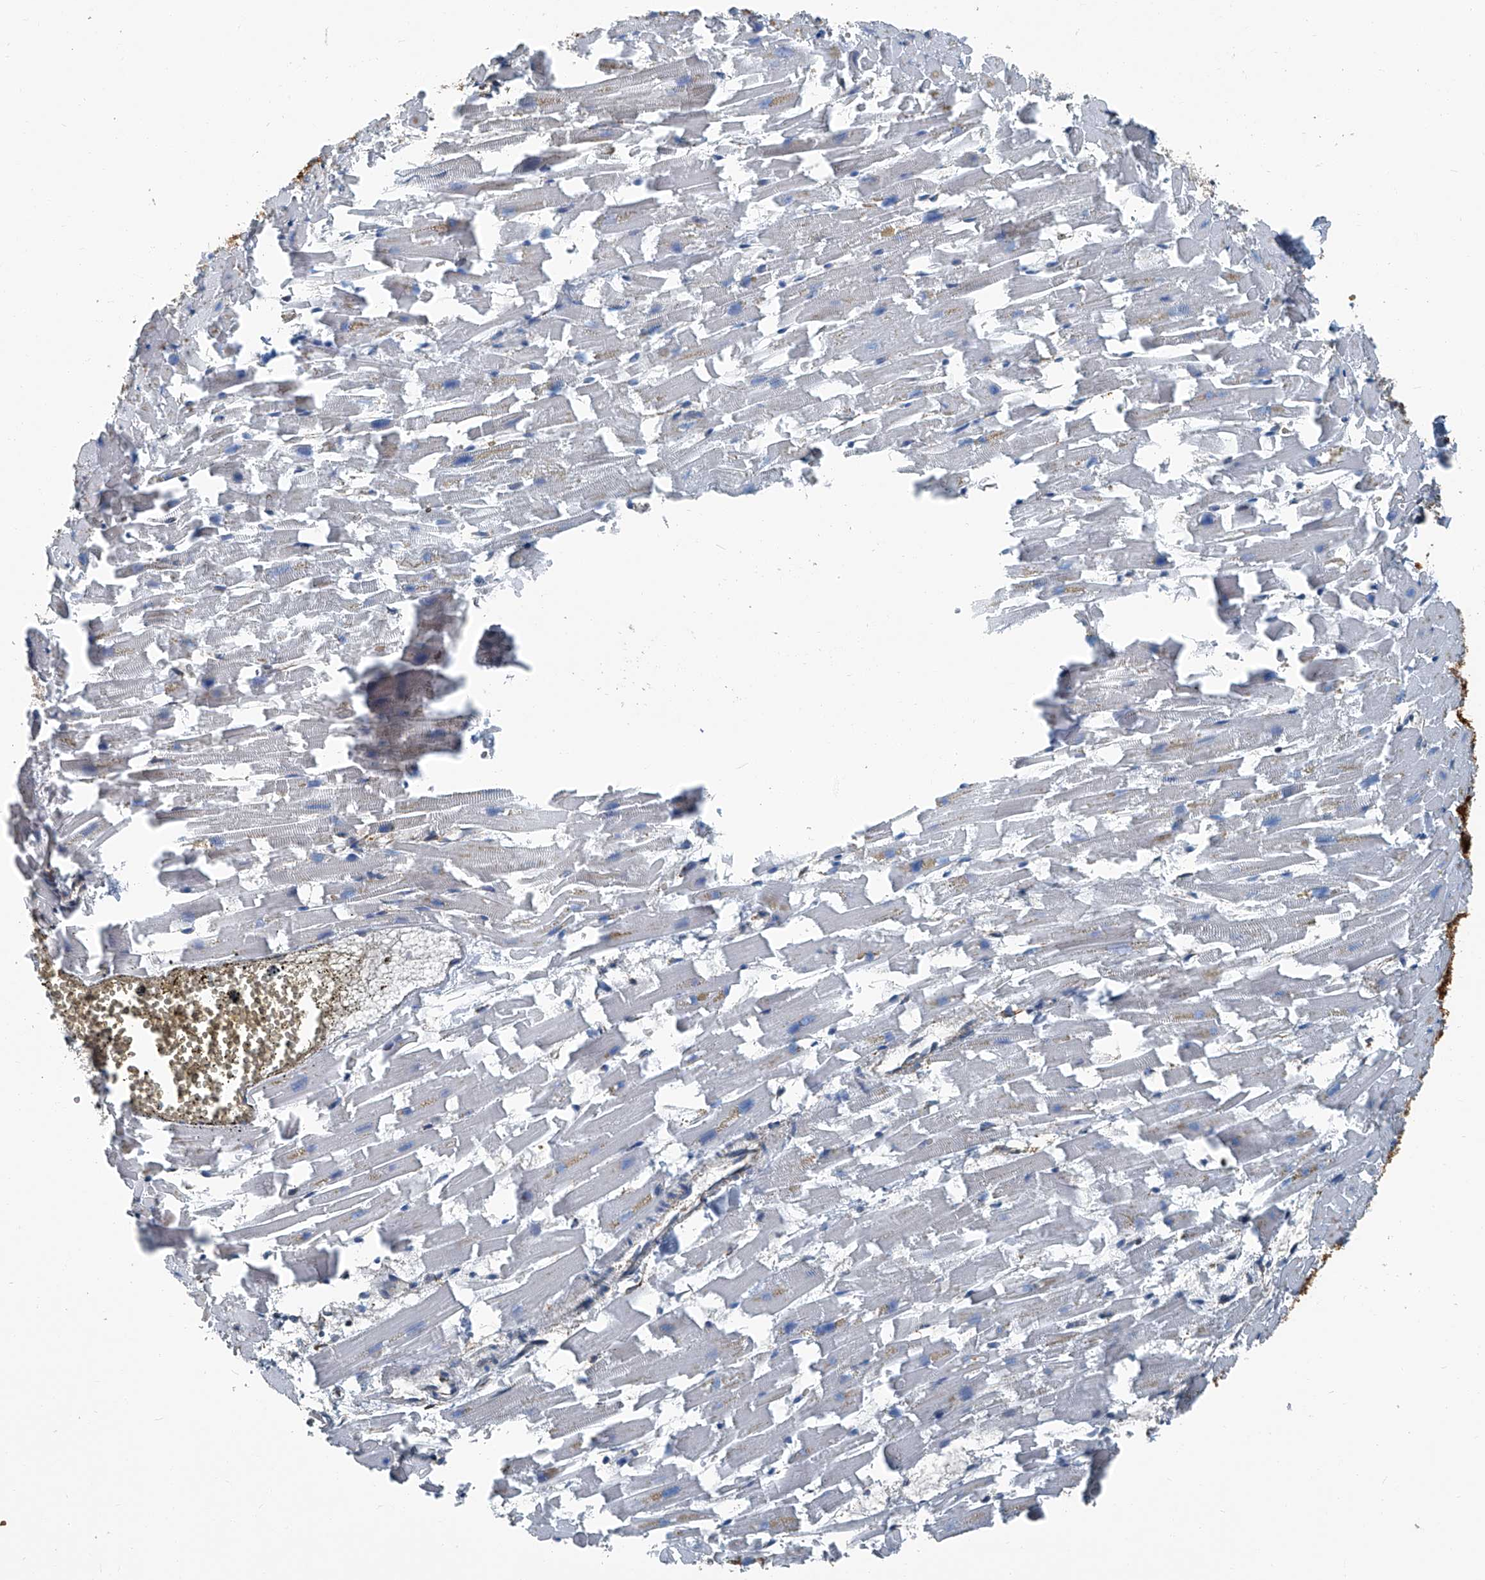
{"staining": {"intensity": "negative", "quantity": "none", "location": "none"}, "tissue": "heart muscle", "cell_type": "Cardiomyocytes", "image_type": "normal", "snomed": [{"axis": "morphology", "description": "Normal tissue, NOS"}, {"axis": "topography", "description": "Heart"}], "caption": "Protein analysis of benign heart muscle exhibits no significant staining in cardiomyocytes.", "gene": "SEPTIN7", "patient": {"sex": "female", "age": 64}}